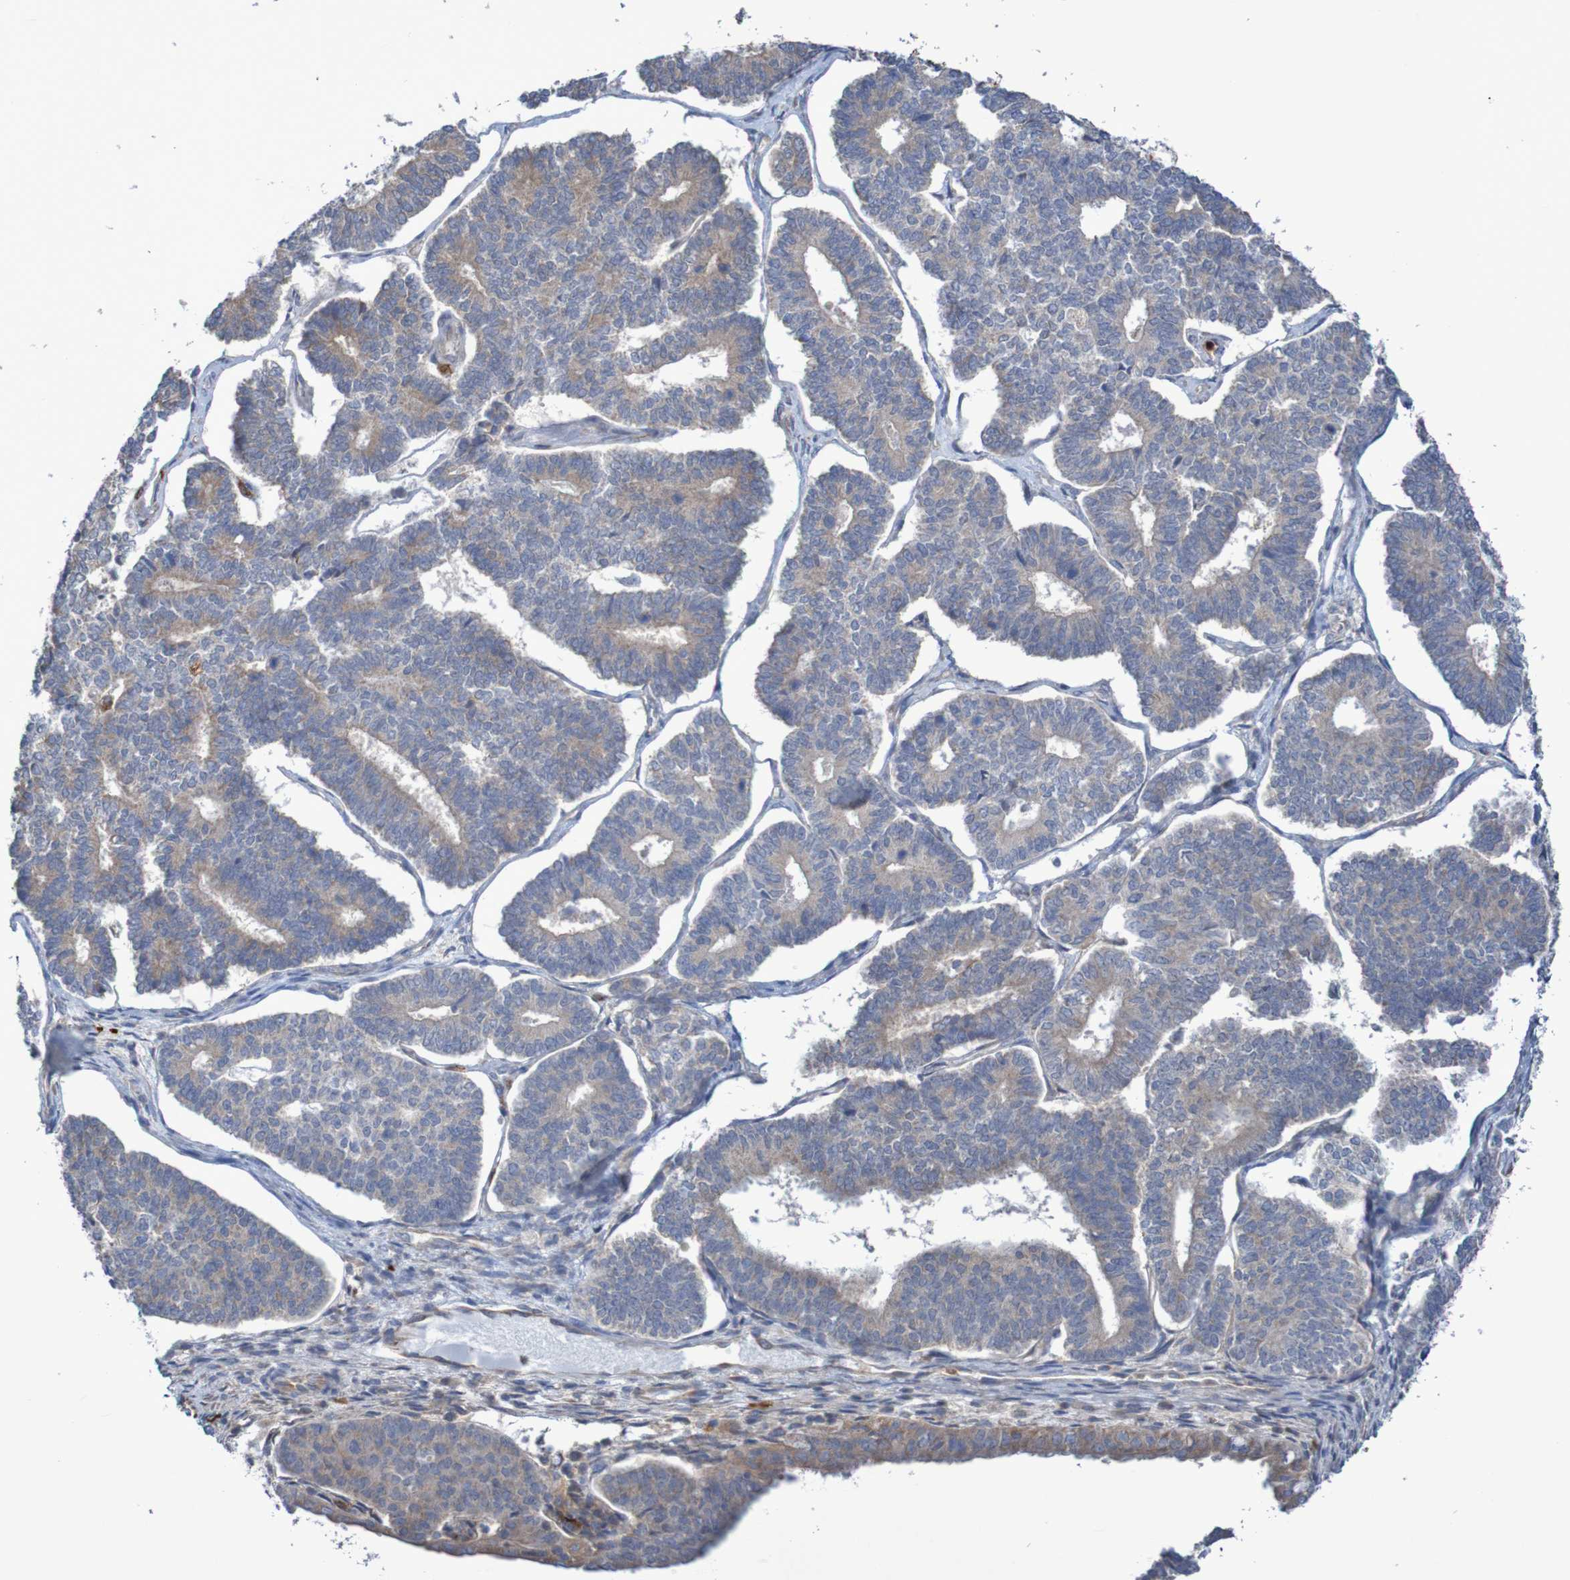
{"staining": {"intensity": "weak", "quantity": ">75%", "location": "cytoplasmic/membranous"}, "tissue": "endometrial cancer", "cell_type": "Tumor cells", "image_type": "cancer", "snomed": [{"axis": "morphology", "description": "Adenocarcinoma, NOS"}, {"axis": "topography", "description": "Endometrium"}], "caption": "Immunohistochemical staining of adenocarcinoma (endometrial) reveals low levels of weak cytoplasmic/membranous staining in about >75% of tumor cells.", "gene": "PARP4", "patient": {"sex": "female", "age": 70}}